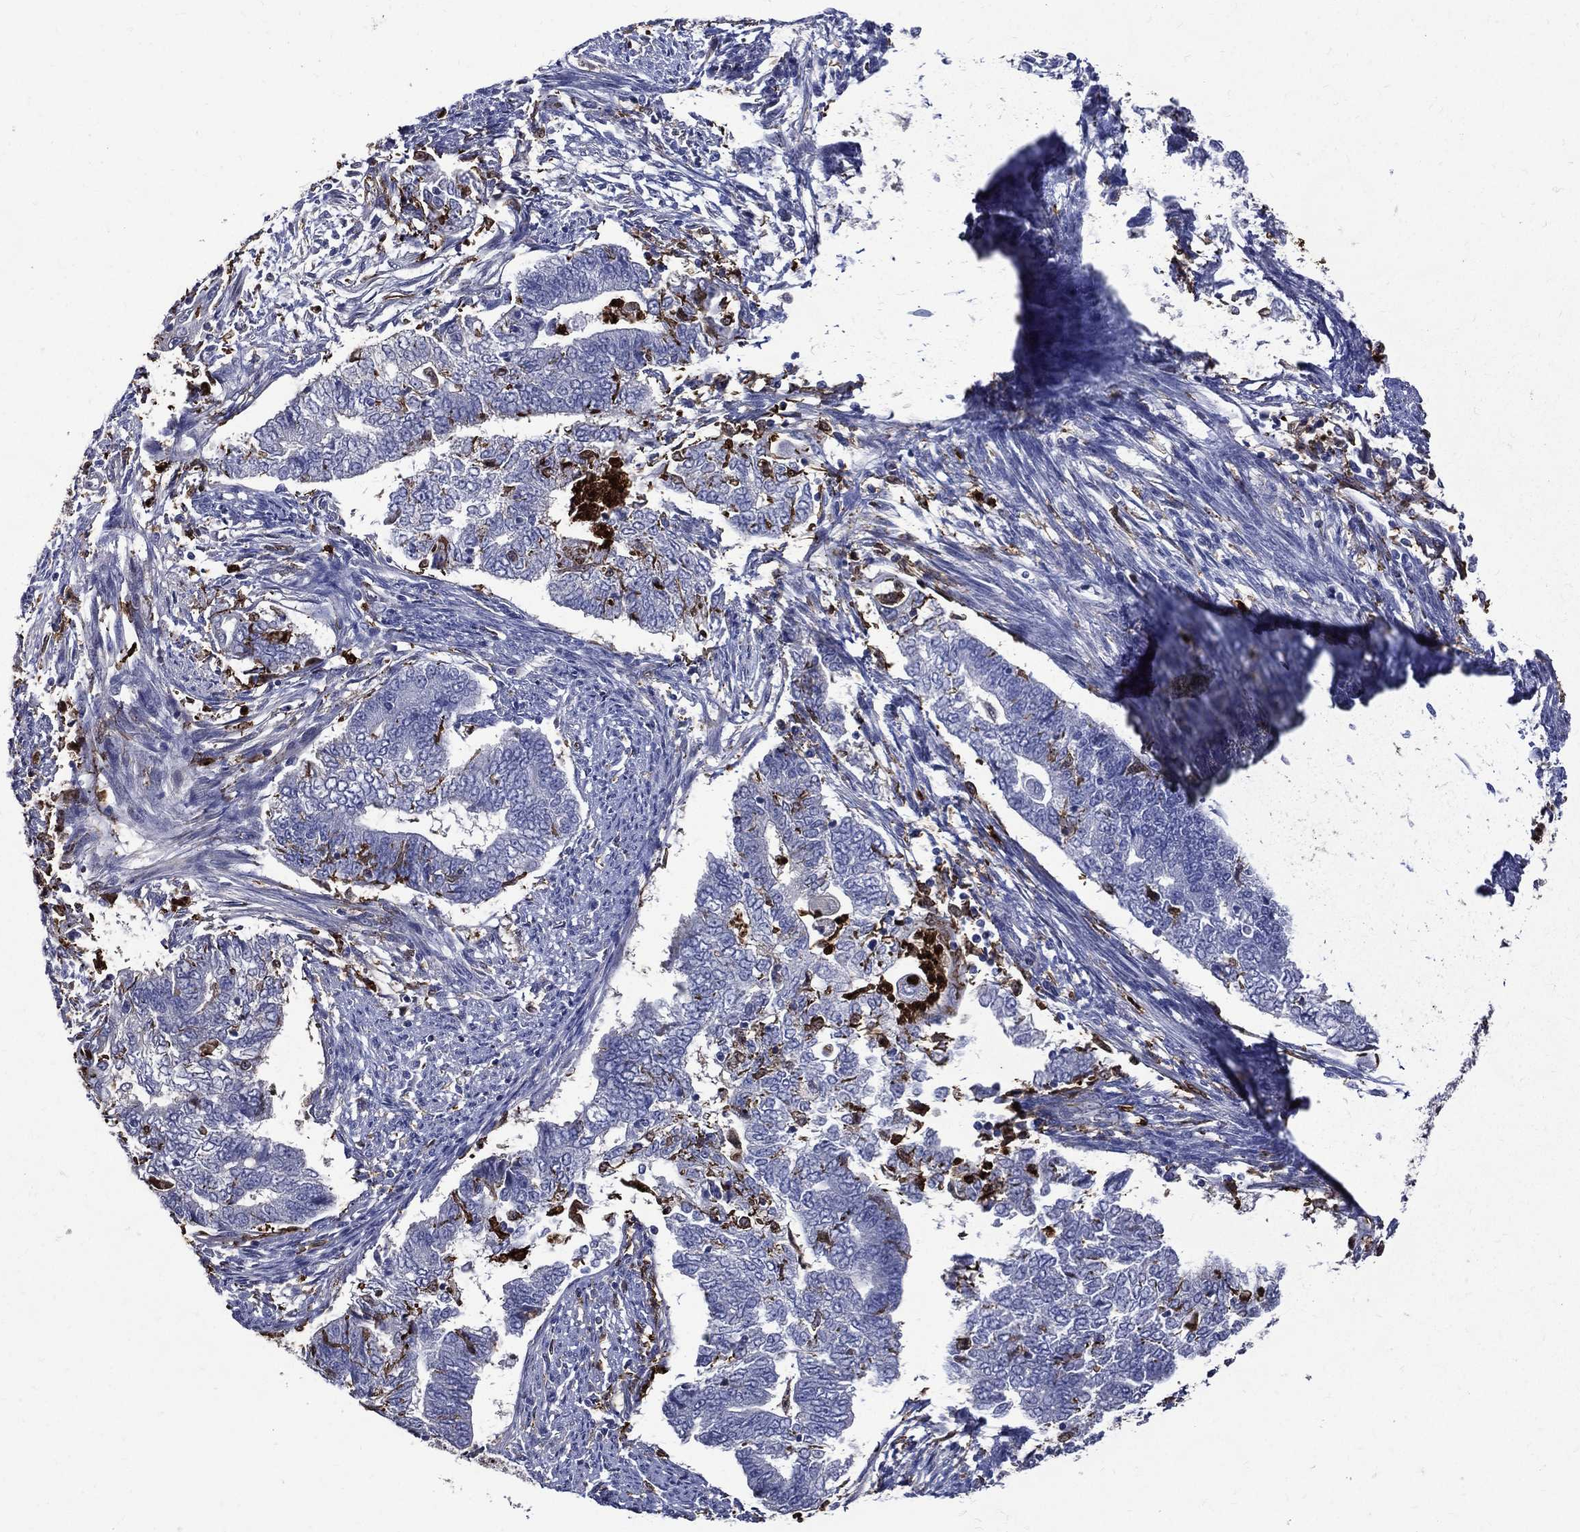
{"staining": {"intensity": "moderate", "quantity": "<25%", "location": "cytoplasmic/membranous"}, "tissue": "endometrial cancer", "cell_type": "Tumor cells", "image_type": "cancer", "snomed": [{"axis": "morphology", "description": "Adenocarcinoma, NOS"}, {"axis": "topography", "description": "Endometrium"}], "caption": "A low amount of moderate cytoplasmic/membranous positivity is identified in about <25% of tumor cells in endometrial adenocarcinoma tissue.", "gene": "GPR171", "patient": {"sex": "female", "age": 65}}